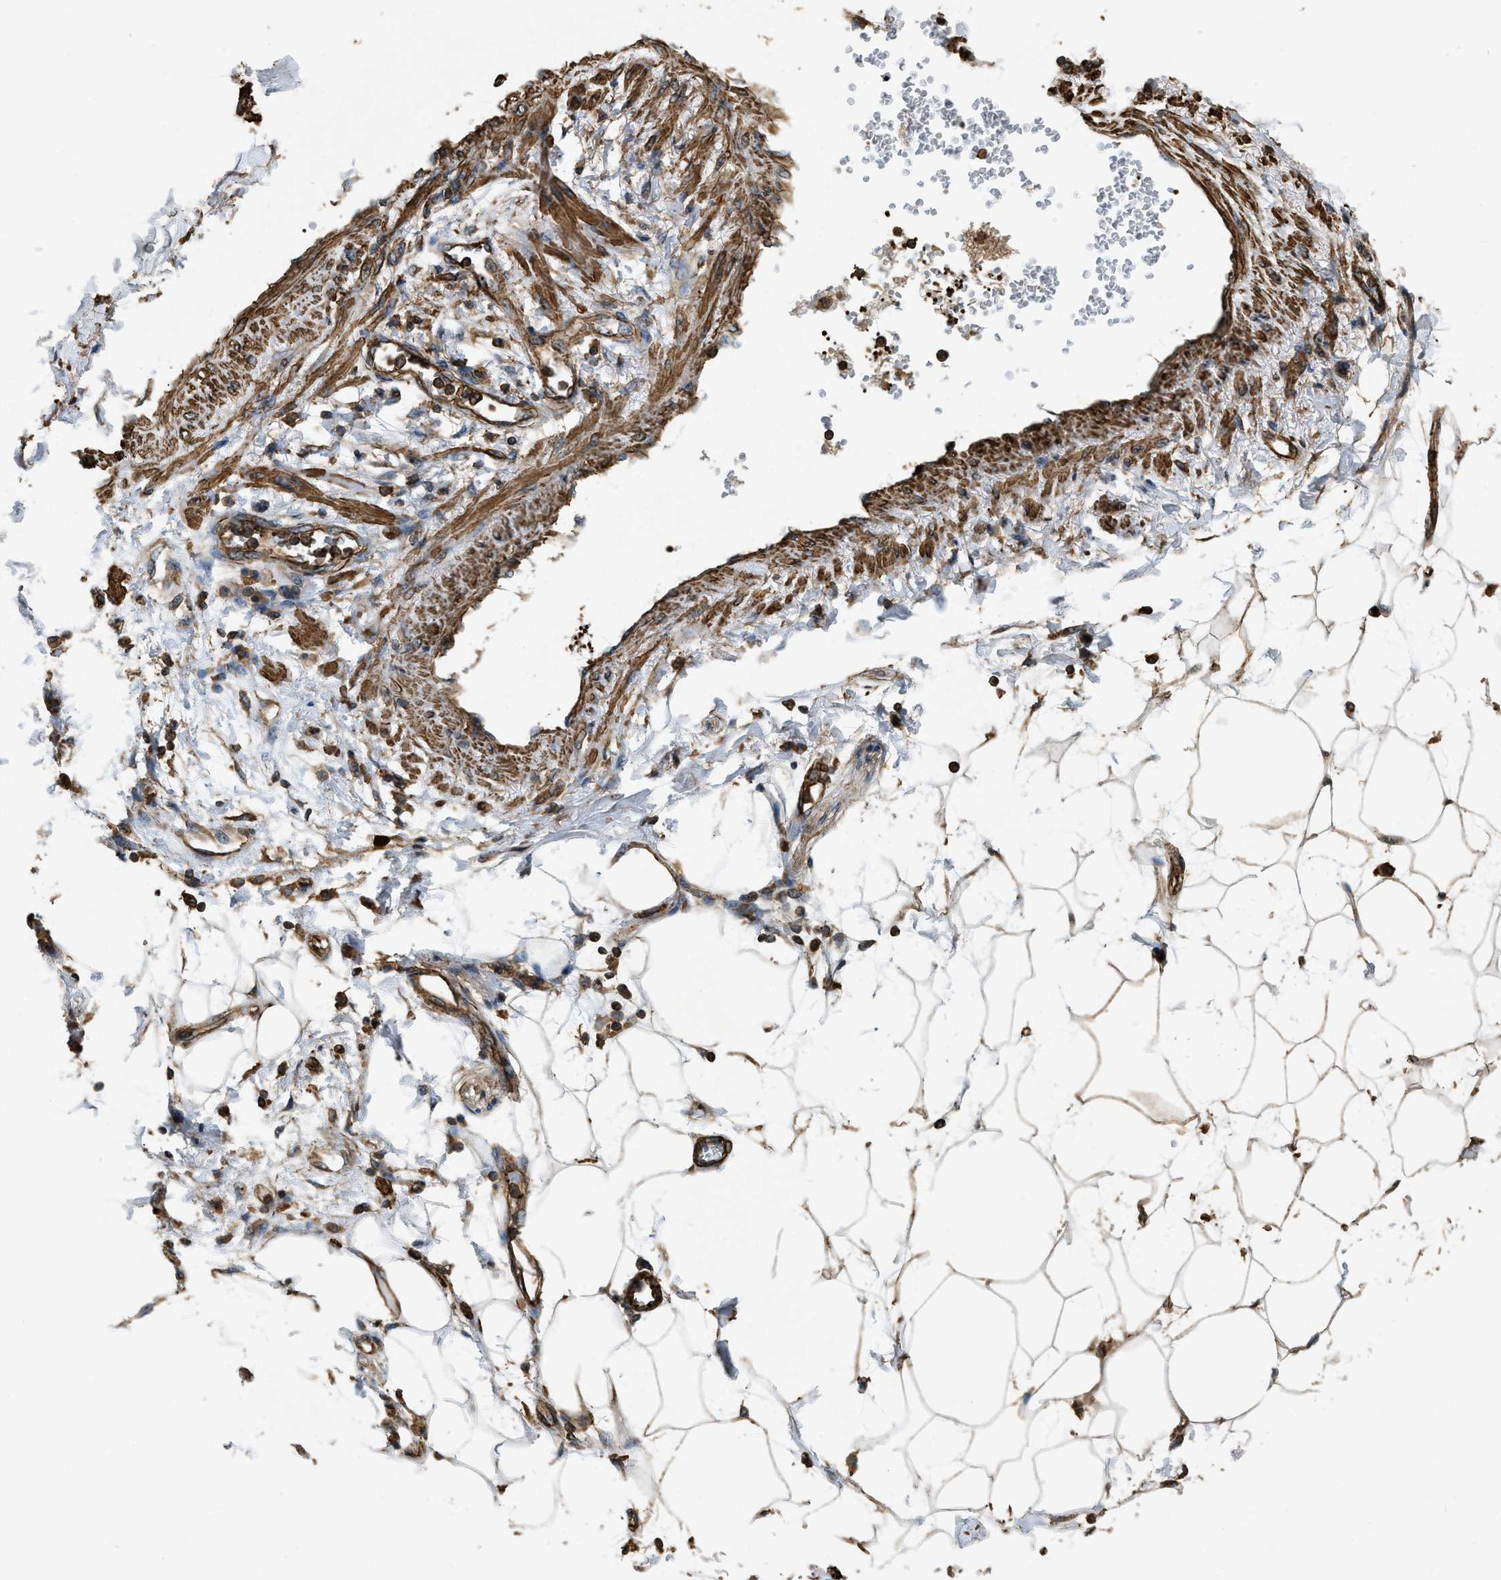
{"staining": {"intensity": "strong", "quantity": ">75%", "location": "cytoplasmic/membranous"}, "tissue": "adipose tissue", "cell_type": "Adipocytes", "image_type": "normal", "snomed": [{"axis": "morphology", "description": "Normal tissue, NOS"}, {"axis": "morphology", "description": "Adenocarcinoma, NOS"}, {"axis": "topography", "description": "Duodenum"}, {"axis": "topography", "description": "Peripheral nerve tissue"}], "caption": "An IHC photomicrograph of normal tissue is shown. Protein staining in brown labels strong cytoplasmic/membranous positivity in adipose tissue within adipocytes.", "gene": "YARS1", "patient": {"sex": "female", "age": 60}}